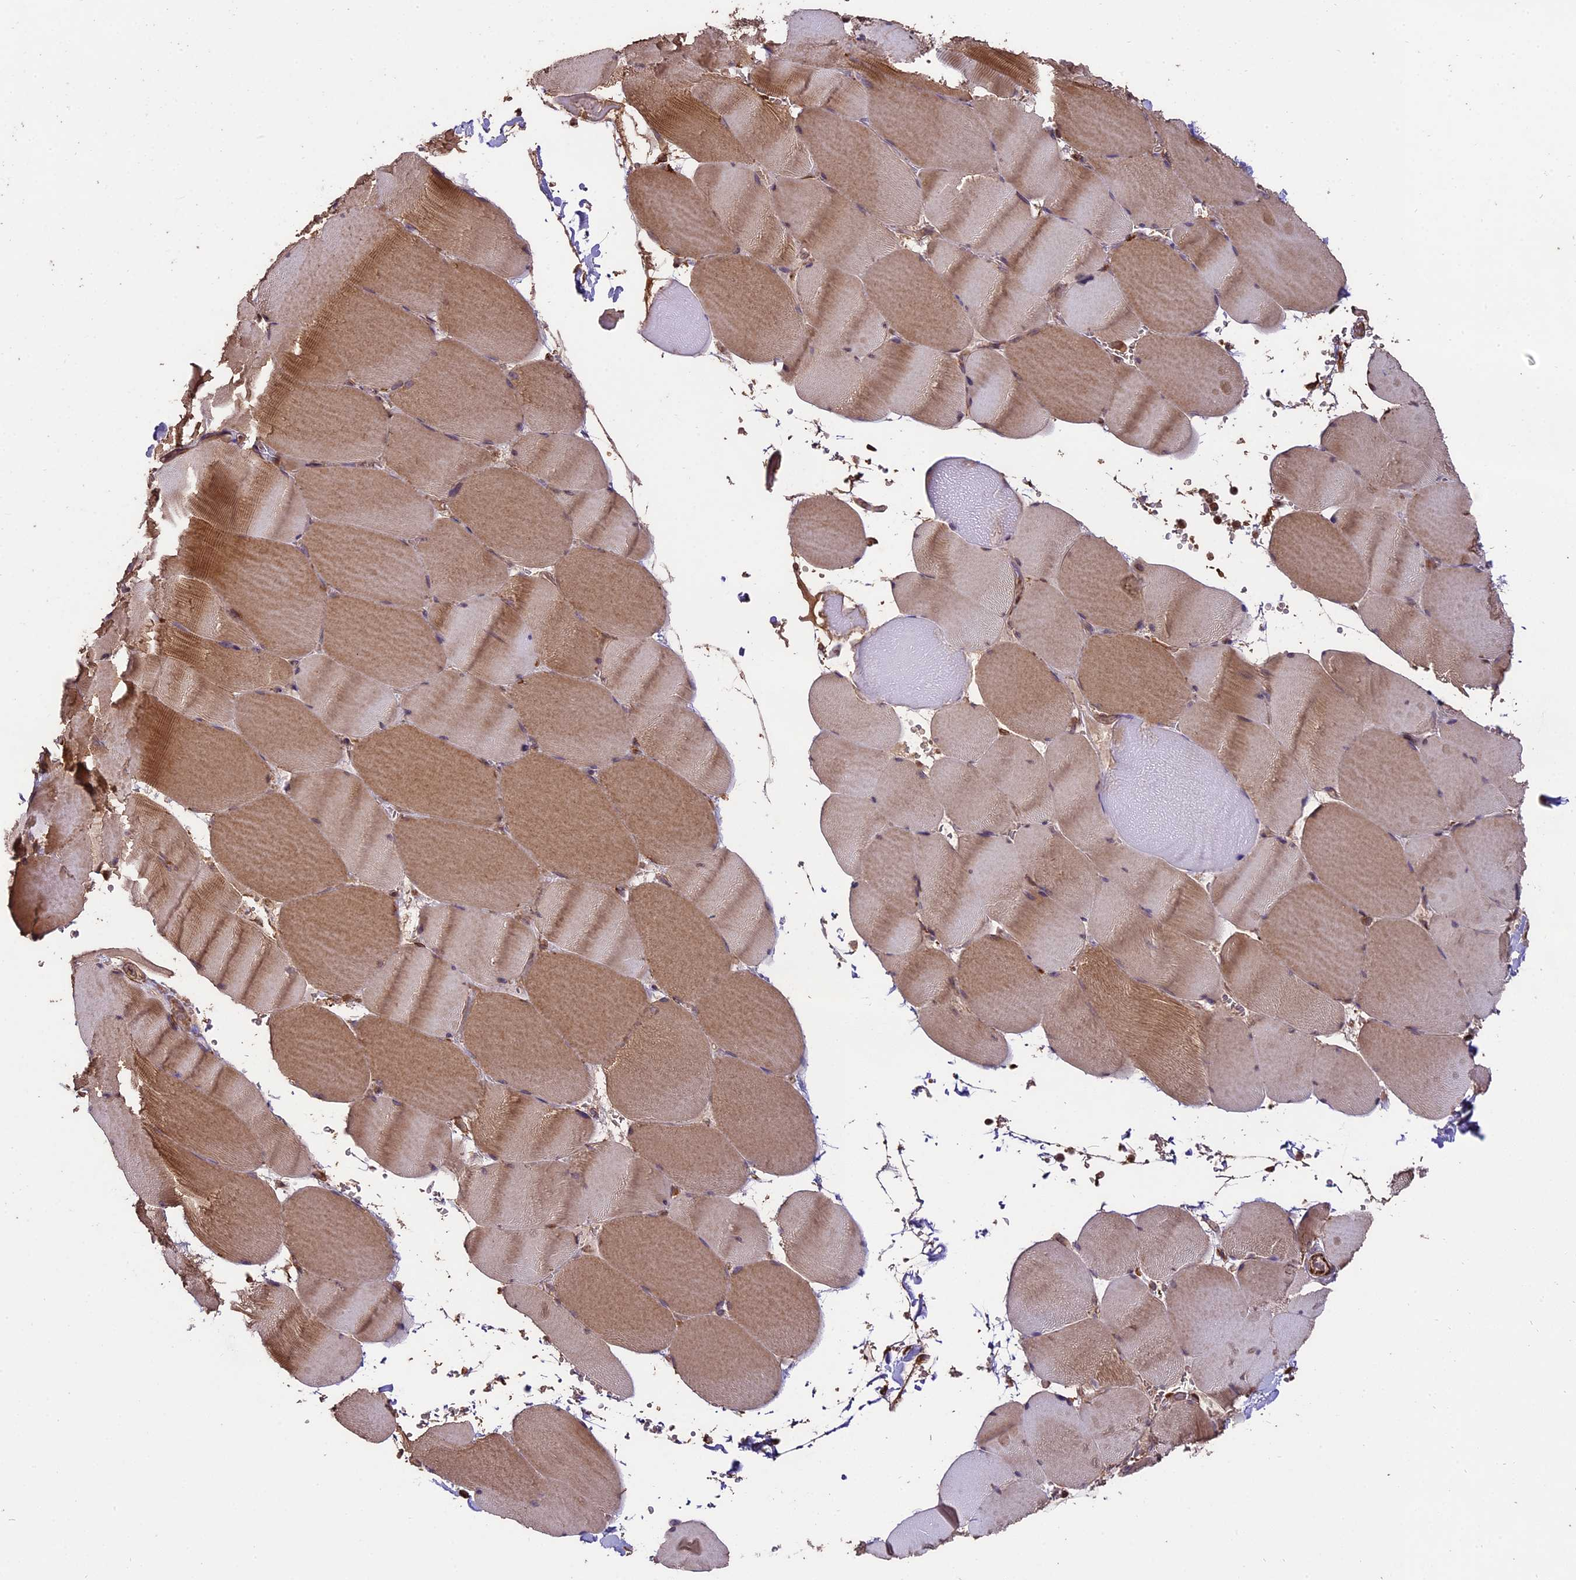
{"staining": {"intensity": "moderate", "quantity": "25%-75%", "location": "cytoplasmic/membranous"}, "tissue": "skeletal muscle", "cell_type": "Myocytes", "image_type": "normal", "snomed": [{"axis": "morphology", "description": "Normal tissue, NOS"}, {"axis": "topography", "description": "Skeletal muscle"}, {"axis": "topography", "description": "Head-Neck"}], "caption": "This photomicrograph reveals IHC staining of unremarkable human skeletal muscle, with medium moderate cytoplasmic/membranous positivity in about 25%-75% of myocytes.", "gene": "TTLL10", "patient": {"sex": "male", "age": 66}}